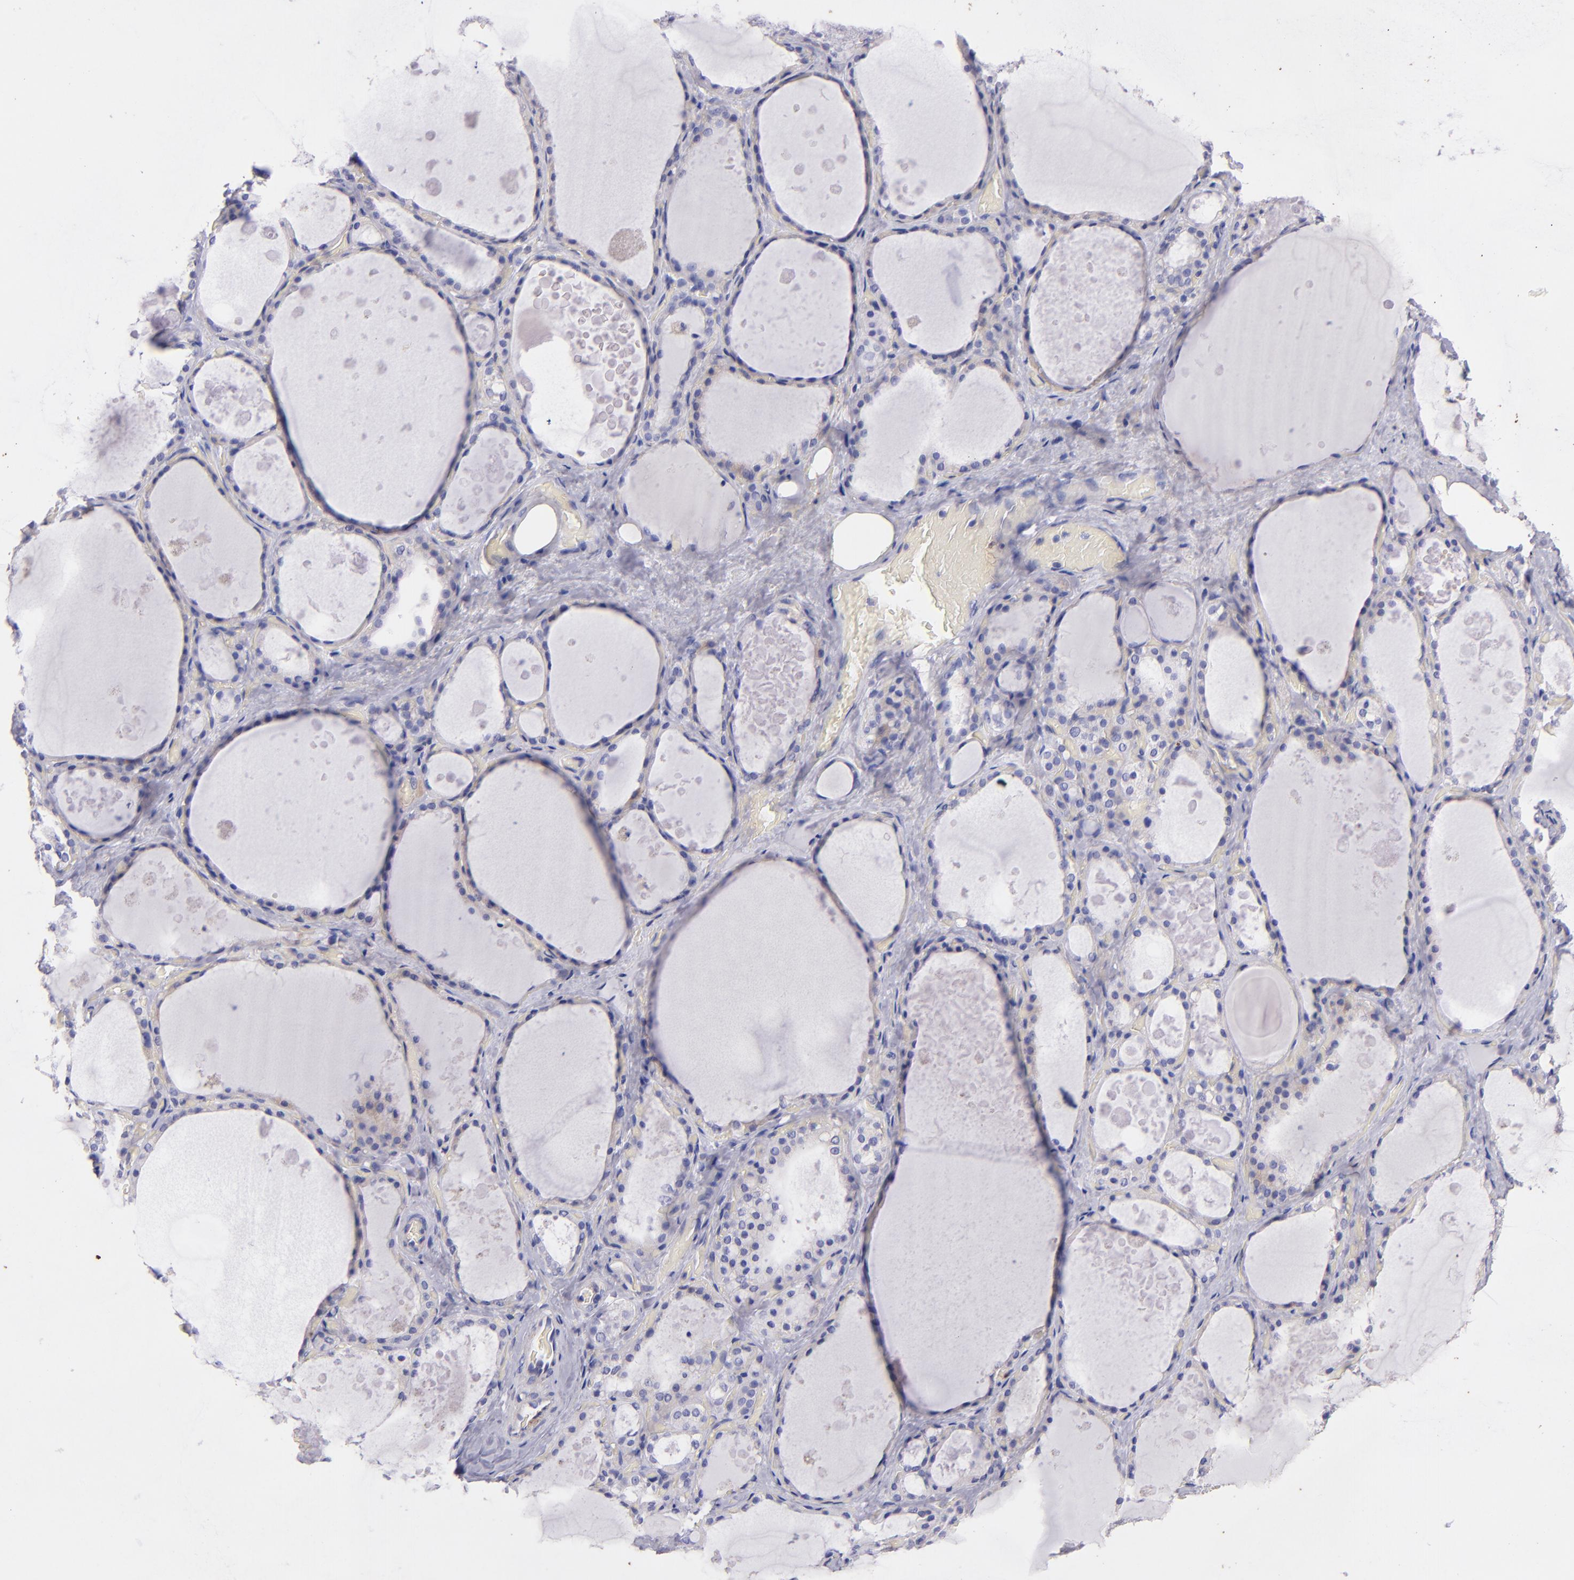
{"staining": {"intensity": "negative", "quantity": "none", "location": "none"}, "tissue": "thyroid gland", "cell_type": "Glandular cells", "image_type": "normal", "snomed": [{"axis": "morphology", "description": "Normal tissue, NOS"}, {"axis": "topography", "description": "Thyroid gland"}], "caption": "DAB immunohistochemical staining of benign human thyroid gland reveals no significant staining in glandular cells. The staining was performed using DAB to visualize the protein expression in brown, while the nuclei were stained in blue with hematoxylin (Magnification: 20x).", "gene": "RET", "patient": {"sex": "male", "age": 61}}